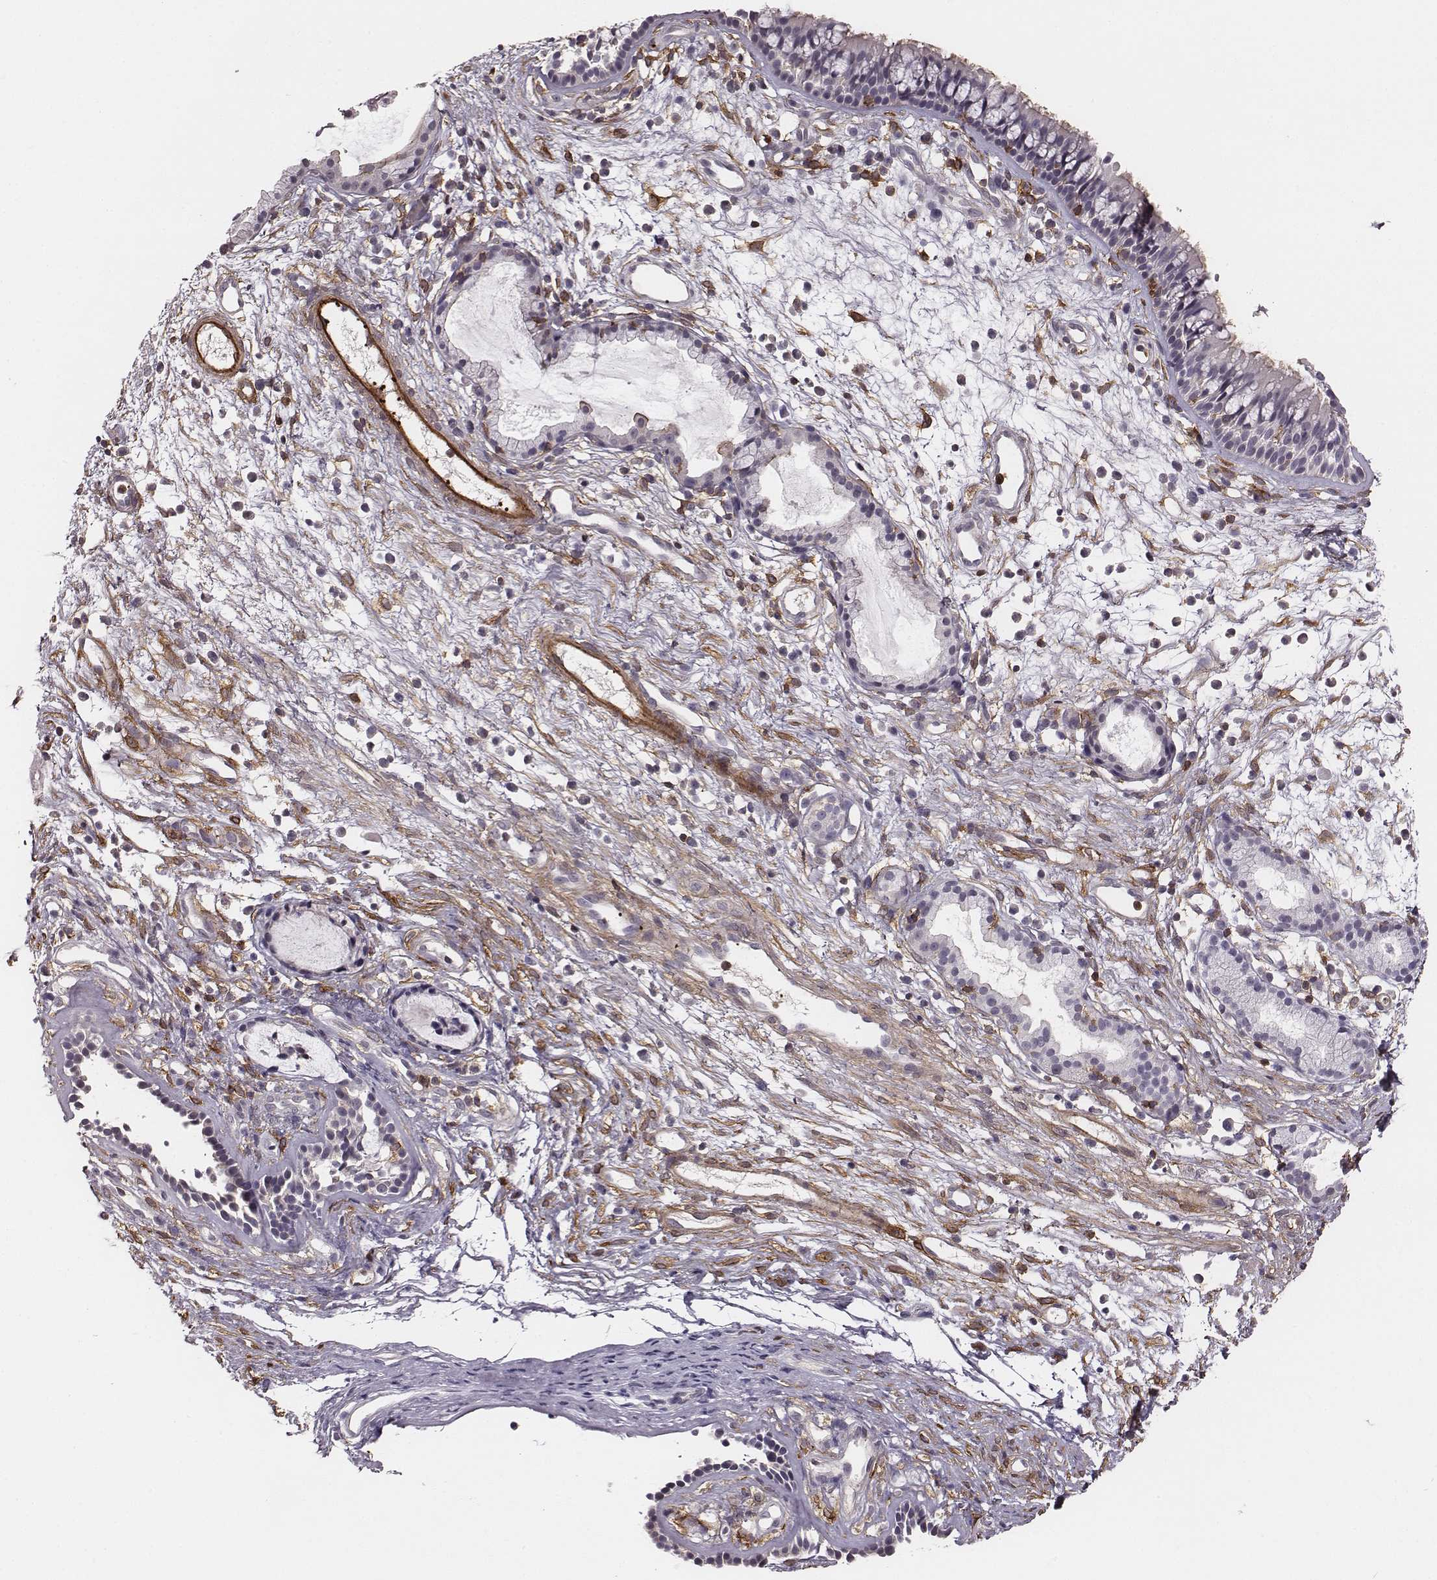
{"staining": {"intensity": "weak", "quantity": "<25%", "location": "cytoplasmic/membranous"}, "tissue": "nasopharynx", "cell_type": "Respiratory epithelial cells", "image_type": "normal", "snomed": [{"axis": "morphology", "description": "Normal tissue, NOS"}, {"axis": "topography", "description": "Nasopharynx"}], "caption": "Immunohistochemical staining of unremarkable human nasopharynx shows no significant expression in respiratory epithelial cells. Brightfield microscopy of IHC stained with DAB (brown) and hematoxylin (blue), captured at high magnification.", "gene": "ZYX", "patient": {"sex": "male", "age": 77}}